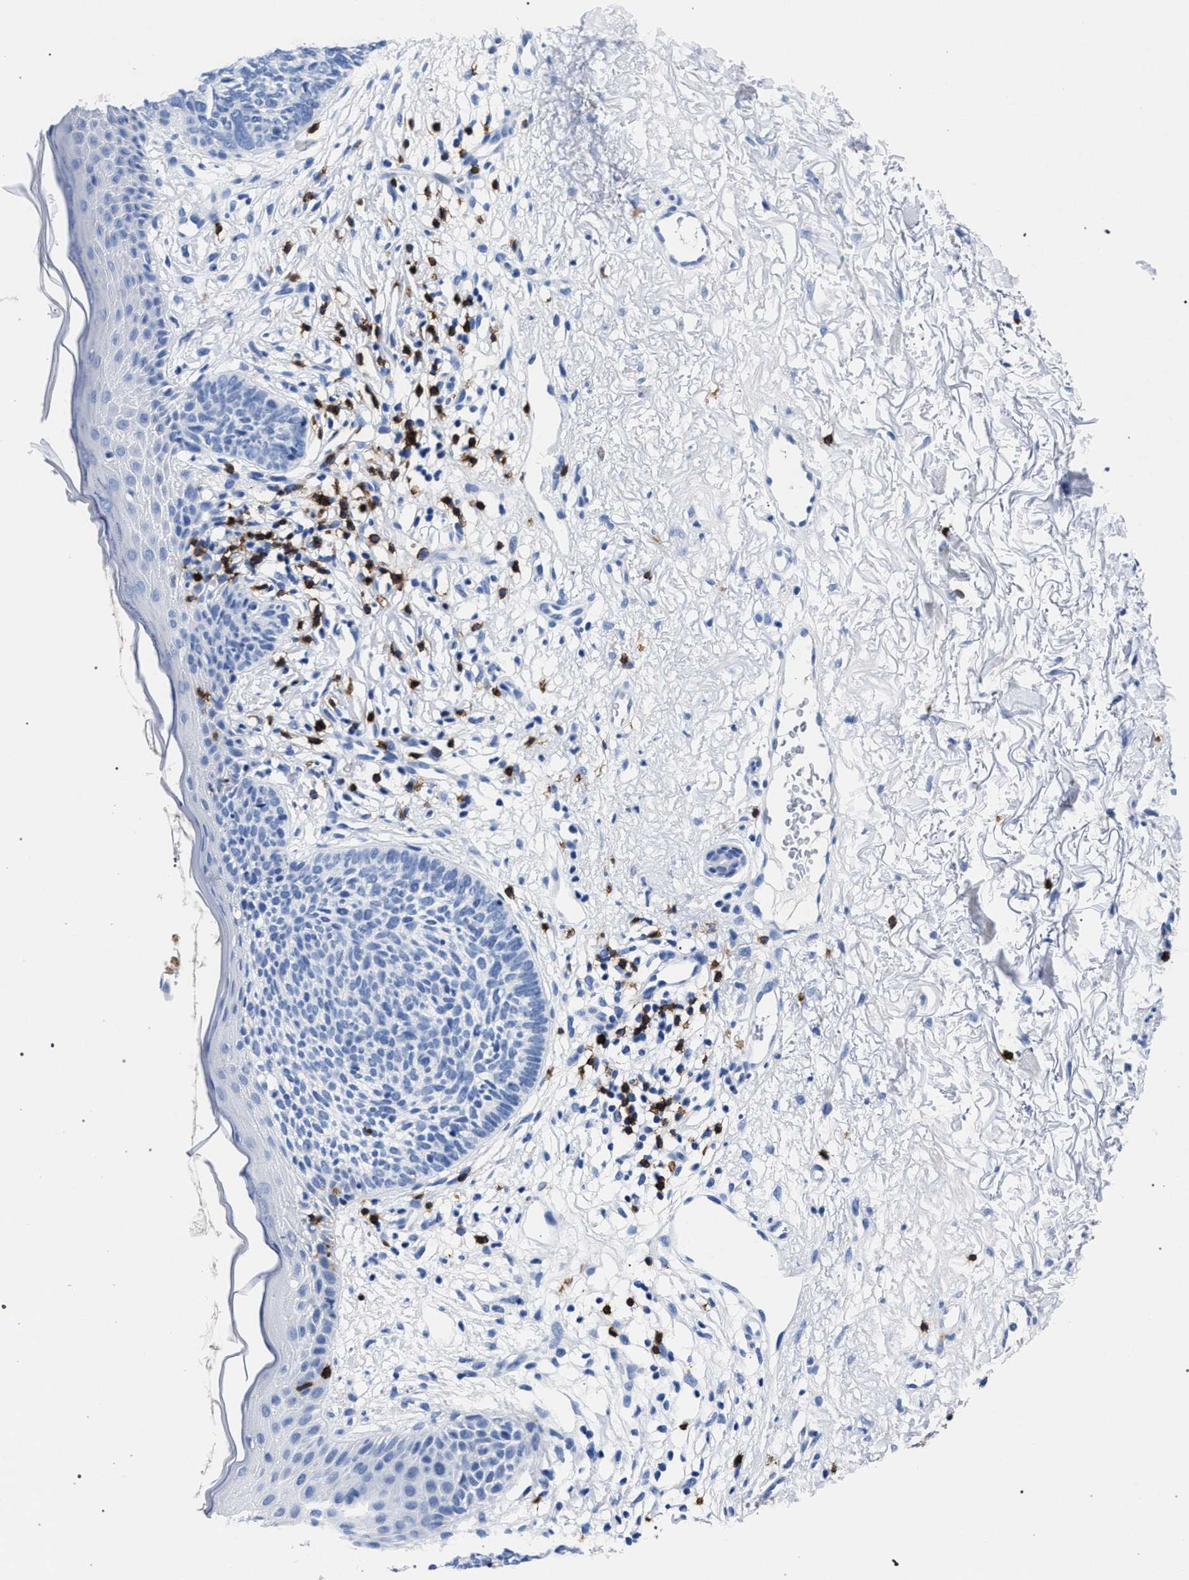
{"staining": {"intensity": "negative", "quantity": "none", "location": "none"}, "tissue": "skin cancer", "cell_type": "Tumor cells", "image_type": "cancer", "snomed": [{"axis": "morphology", "description": "Basal cell carcinoma"}, {"axis": "topography", "description": "Skin"}], "caption": "Skin cancer stained for a protein using immunohistochemistry demonstrates no positivity tumor cells.", "gene": "KLRK1", "patient": {"sex": "female", "age": 70}}